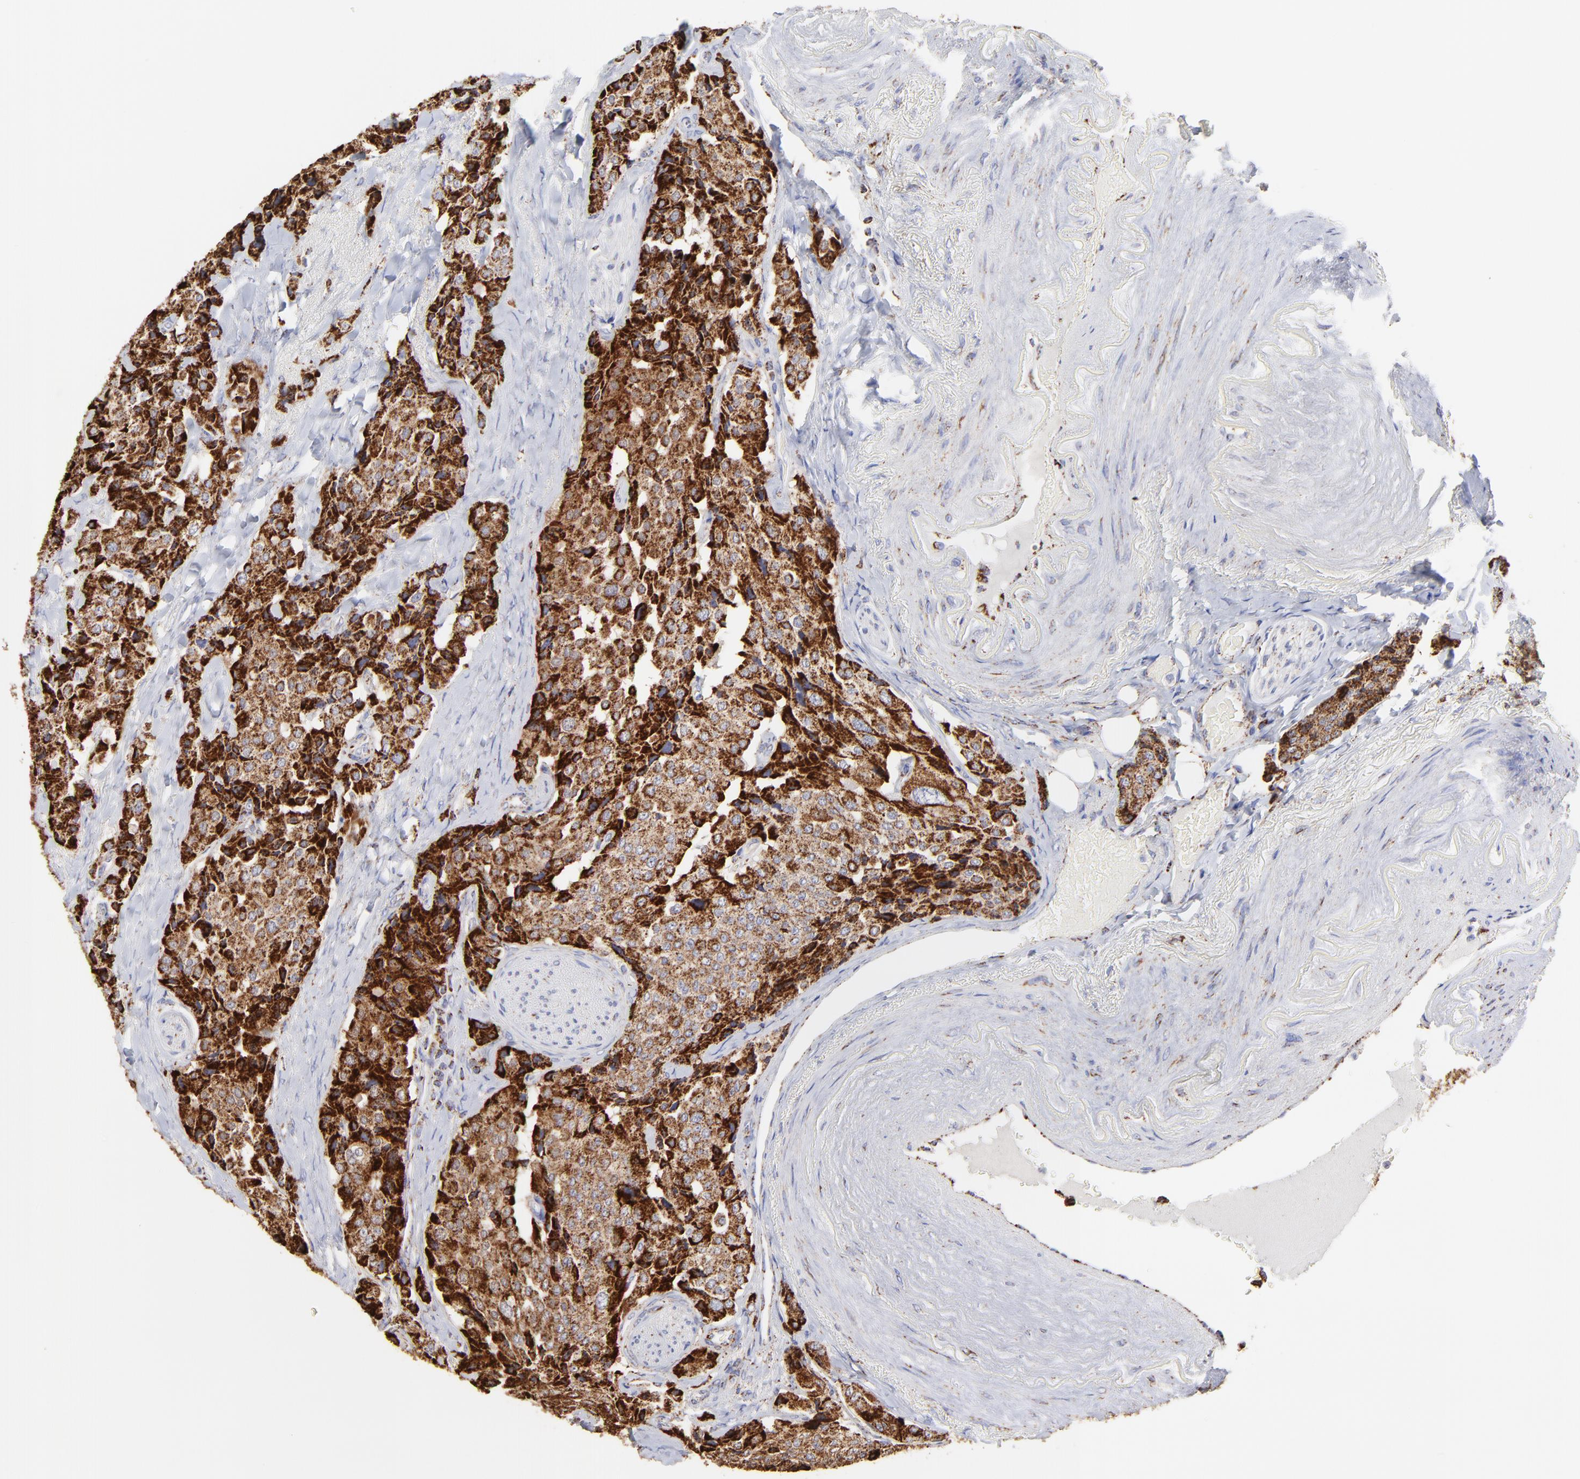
{"staining": {"intensity": "strong", "quantity": ">75%", "location": "cytoplasmic/membranous"}, "tissue": "carcinoid", "cell_type": "Tumor cells", "image_type": "cancer", "snomed": [{"axis": "morphology", "description": "Carcinoid, malignant, NOS"}, {"axis": "topography", "description": "Colon"}], "caption": "Protein expression analysis of carcinoid displays strong cytoplasmic/membranous staining in about >75% of tumor cells. Using DAB (3,3'-diaminobenzidine) (brown) and hematoxylin (blue) stains, captured at high magnification using brightfield microscopy.", "gene": "ECH1", "patient": {"sex": "female", "age": 61}}